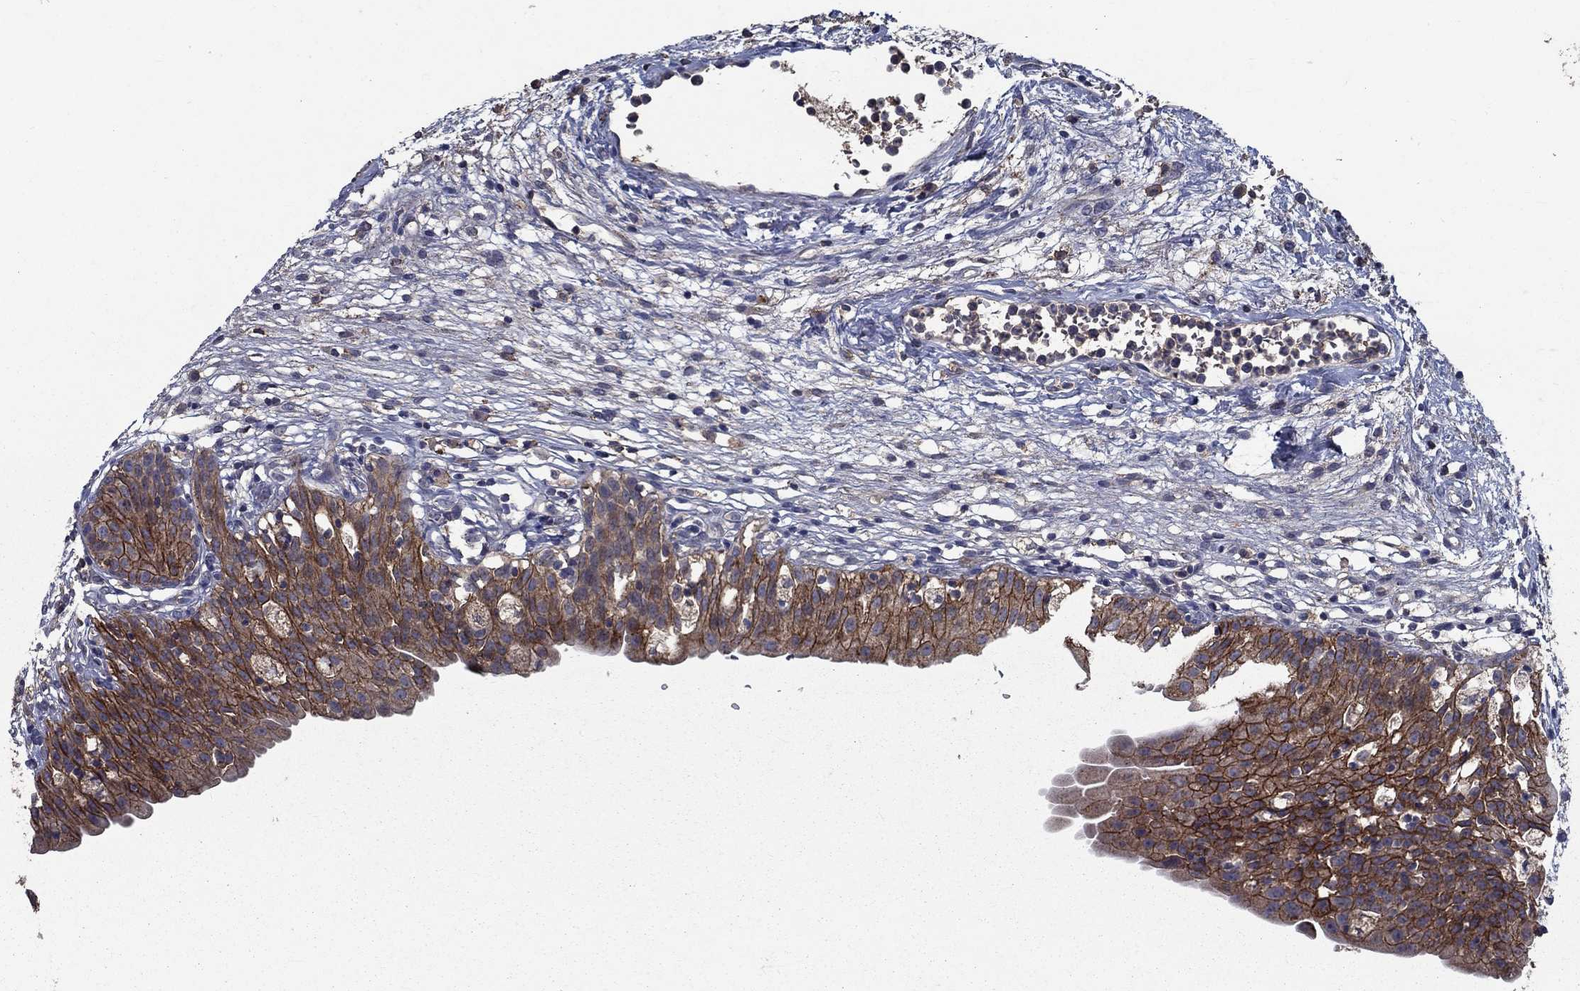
{"staining": {"intensity": "strong", "quantity": "25%-75%", "location": "cytoplasmic/membranous"}, "tissue": "urinary bladder", "cell_type": "Urothelial cells", "image_type": "normal", "snomed": [{"axis": "morphology", "description": "Normal tissue, NOS"}, {"axis": "topography", "description": "Urinary bladder"}], "caption": "Immunohistochemical staining of normal human urinary bladder reveals high levels of strong cytoplasmic/membranous positivity in about 25%-75% of urothelial cells.", "gene": "SLC44A1", "patient": {"sex": "male", "age": 76}}